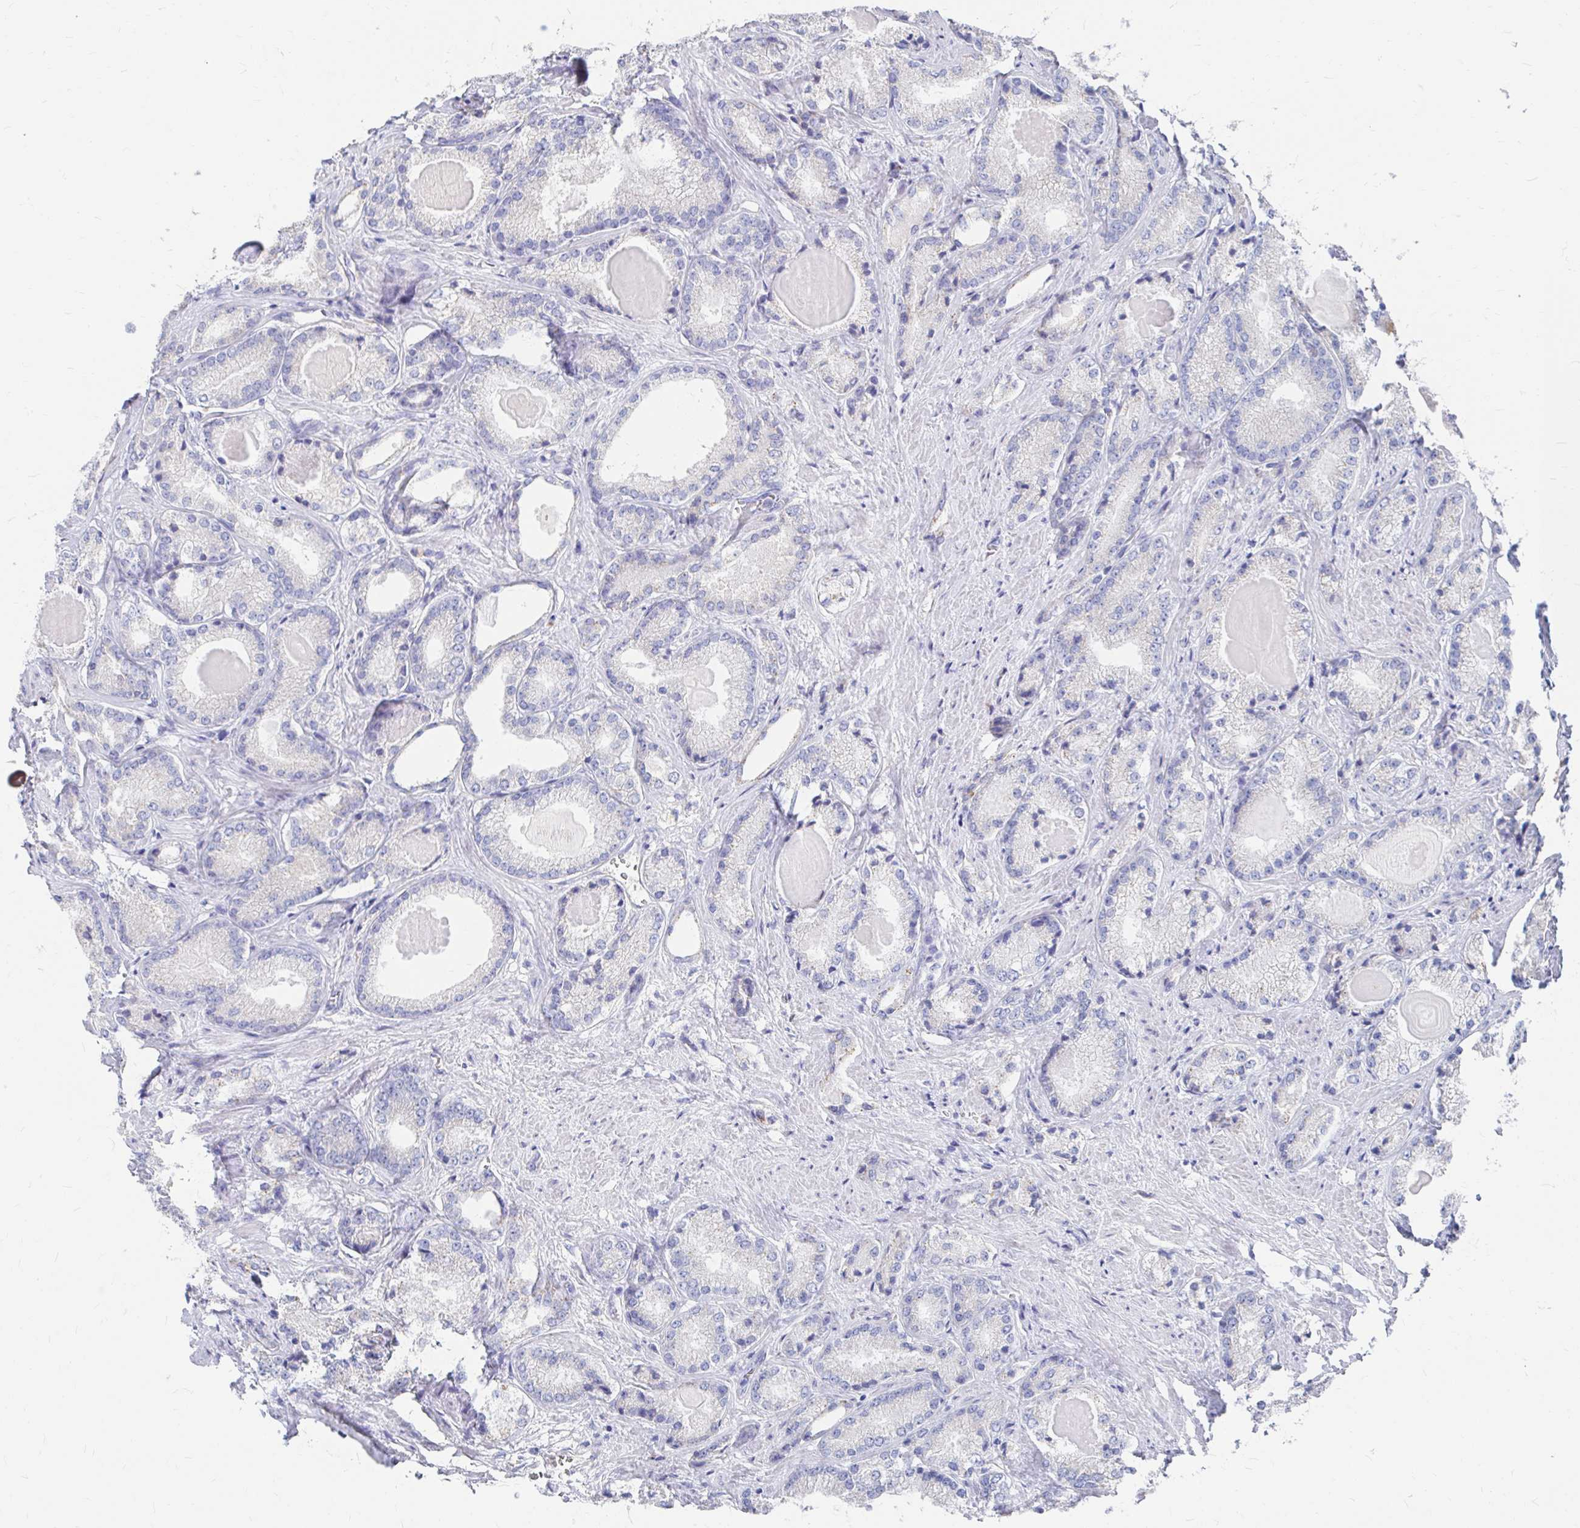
{"staining": {"intensity": "negative", "quantity": "none", "location": "none"}, "tissue": "prostate cancer", "cell_type": "Tumor cells", "image_type": "cancer", "snomed": [{"axis": "morphology", "description": "Adenocarcinoma, NOS"}, {"axis": "morphology", "description": "Adenocarcinoma, Low grade"}, {"axis": "topography", "description": "Prostate"}], "caption": "IHC histopathology image of neoplastic tissue: human prostate adenocarcinoma (low-grade) stained with DAB displays no significant protein expression in tumor cells.", "gene": "LAMC3", "patient": {"sex": "male", "age": 68}}